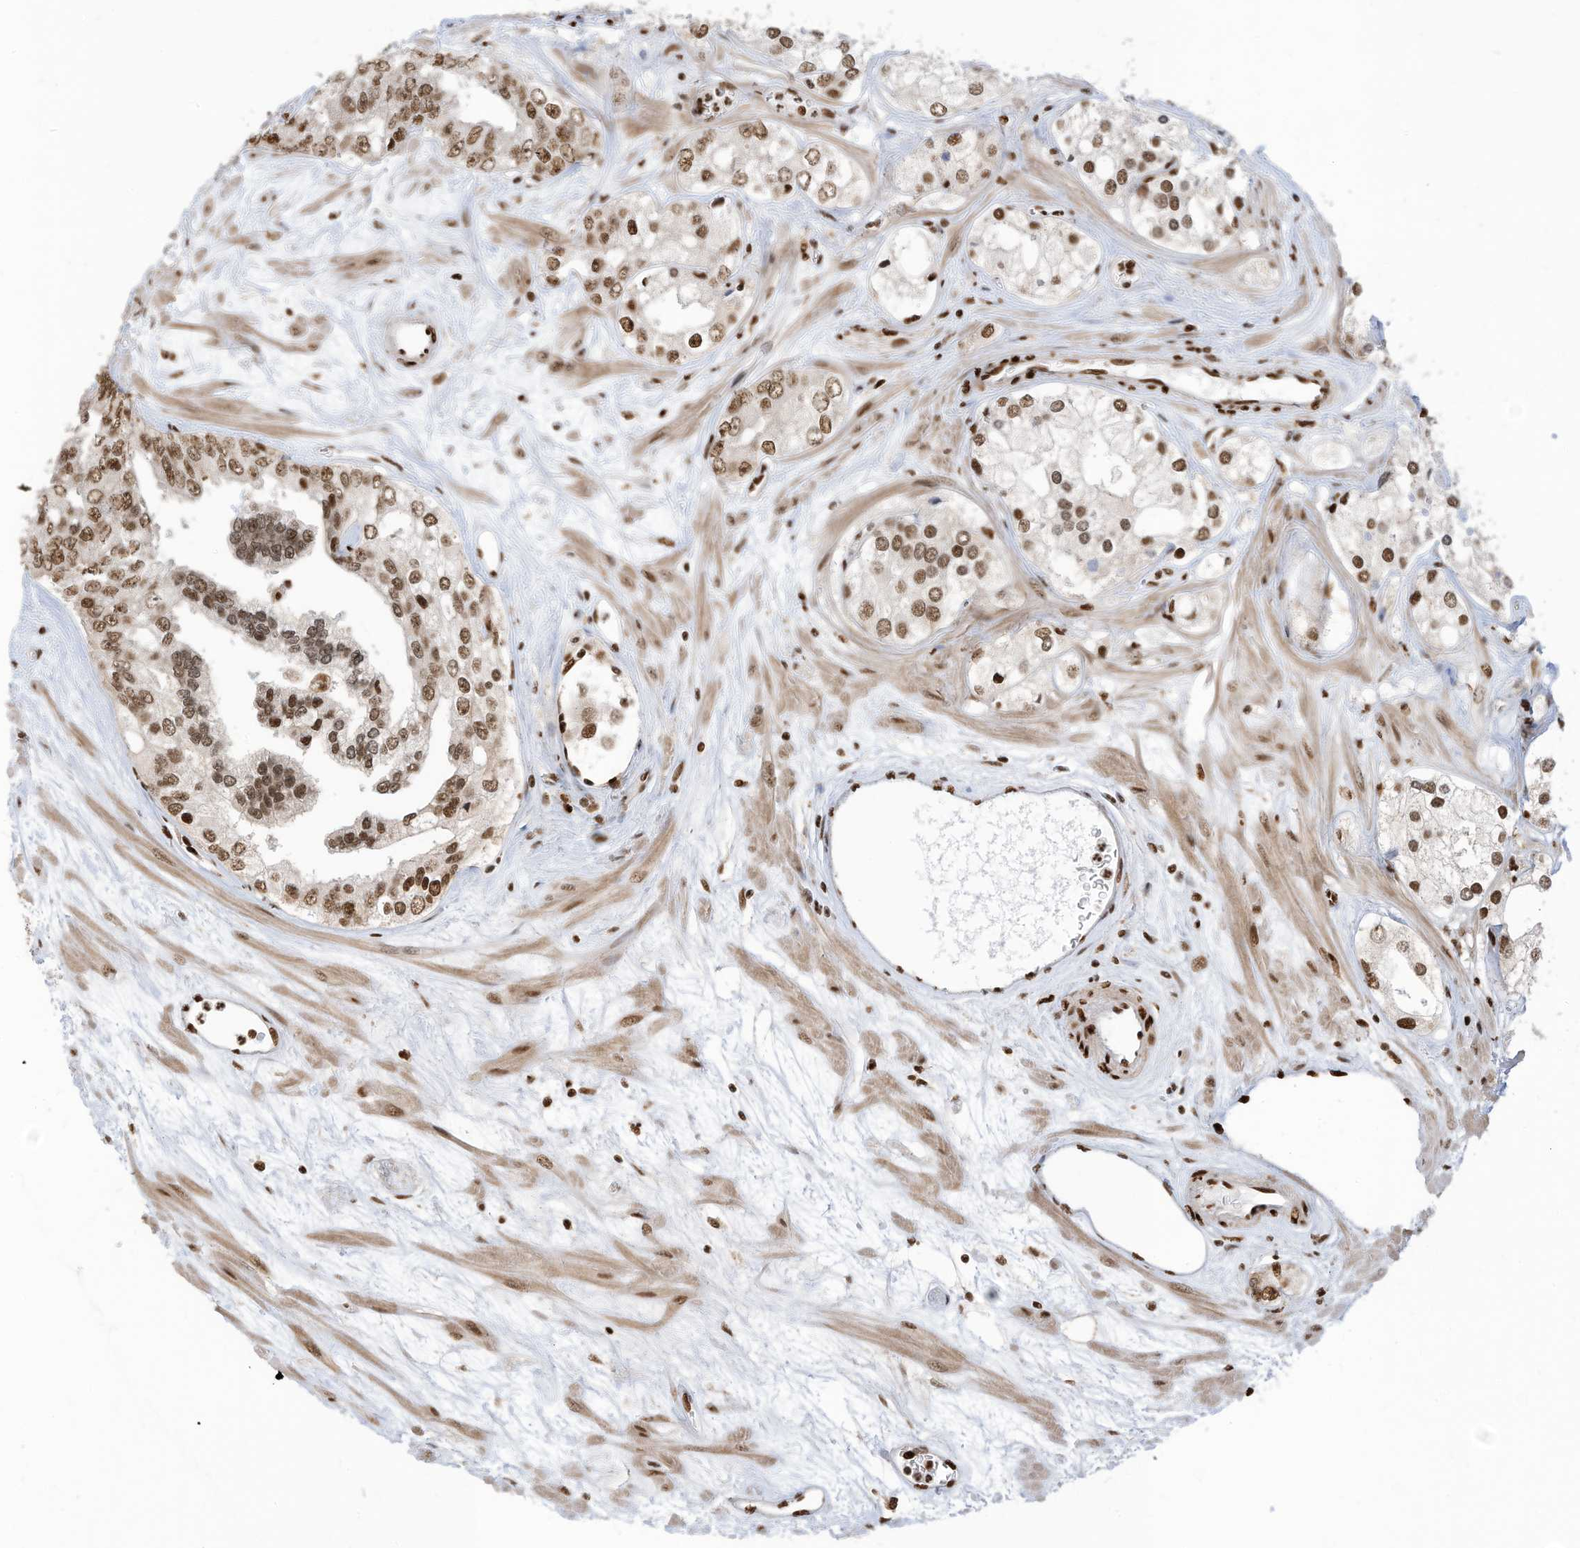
{"staining": {"intensity": "moderate", "quantity": ">75%", "location": "nuclear"}, "tissue": "prostate cancer", "cell_type": "Tumor cells", "image_type": "cancer", "snomed": [{"axis": "morphology", "description": "Adenocarcinoma, High grade"}, {"axis": "topography", "description": "Prostate"}], "caption": "Tumor cells exhibit medium levels of moderate nuclear staining in approximately >75% of cells in high-grade adenocarcinoma (prostate).", "gene": "SAMD15", "patient": {"sex": "male", "age": 66}}